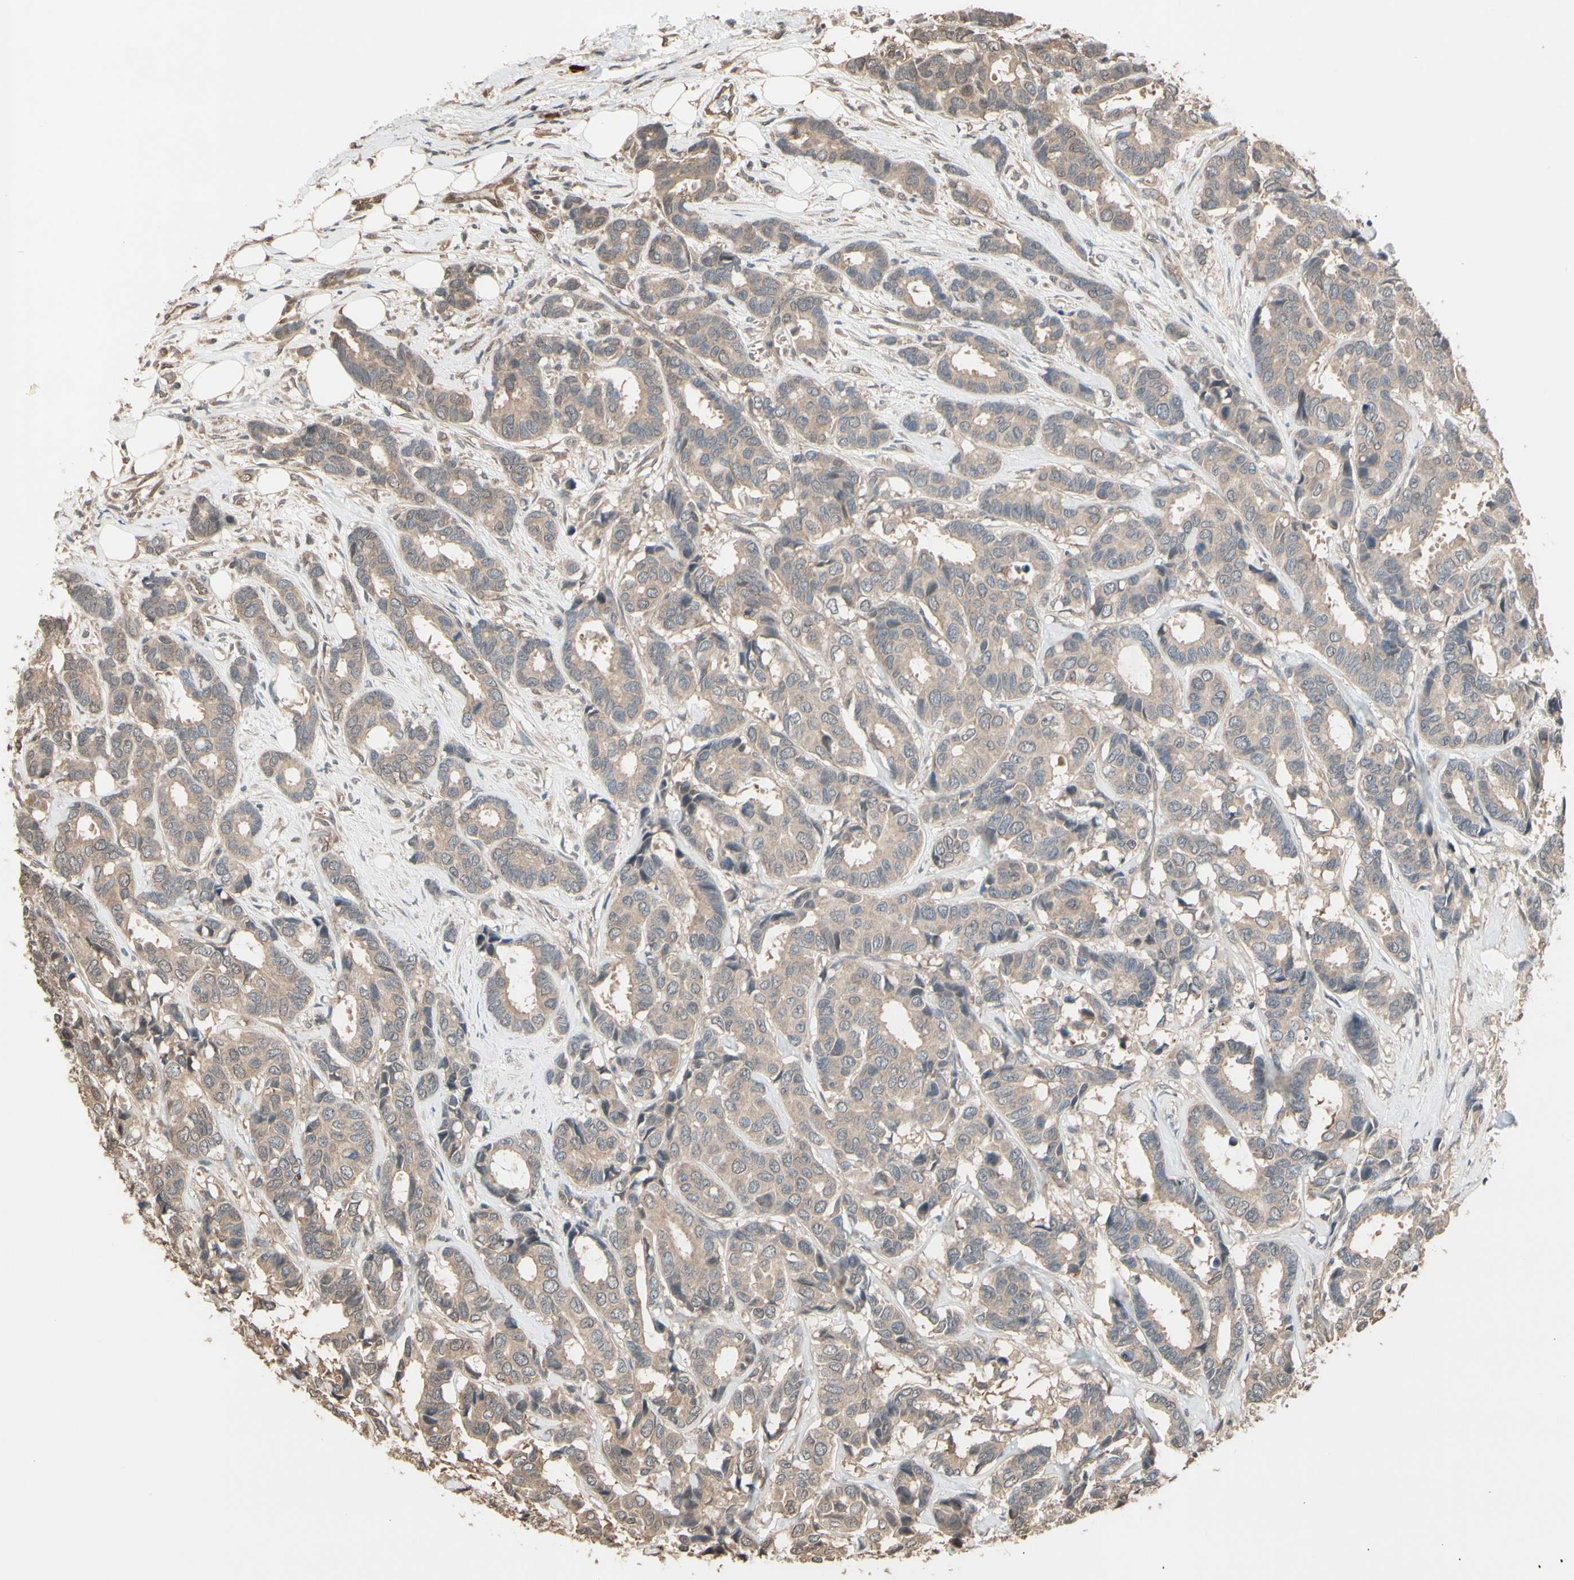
{"staining": {"intensity": "weak", "quantity": ">75%", "location": "cytoplasmic/membranous"}, "tissue": "breast cancer", "cell_type": "Tumor cells", "image_type": "cancer", "snomed": [{"axis": "morphology", "description": "Duct carcinoma"}, {"axis": "topography", "description": "Breast"}], "caption": "Invasive ductal carcinoma (breast) stained with IHC exhibits weak cytoplasmic/membranous expression in approximately >75% of tumor cells.", "gene": "PNPLA7", "patient": {"sex": "female", "age": 87}}